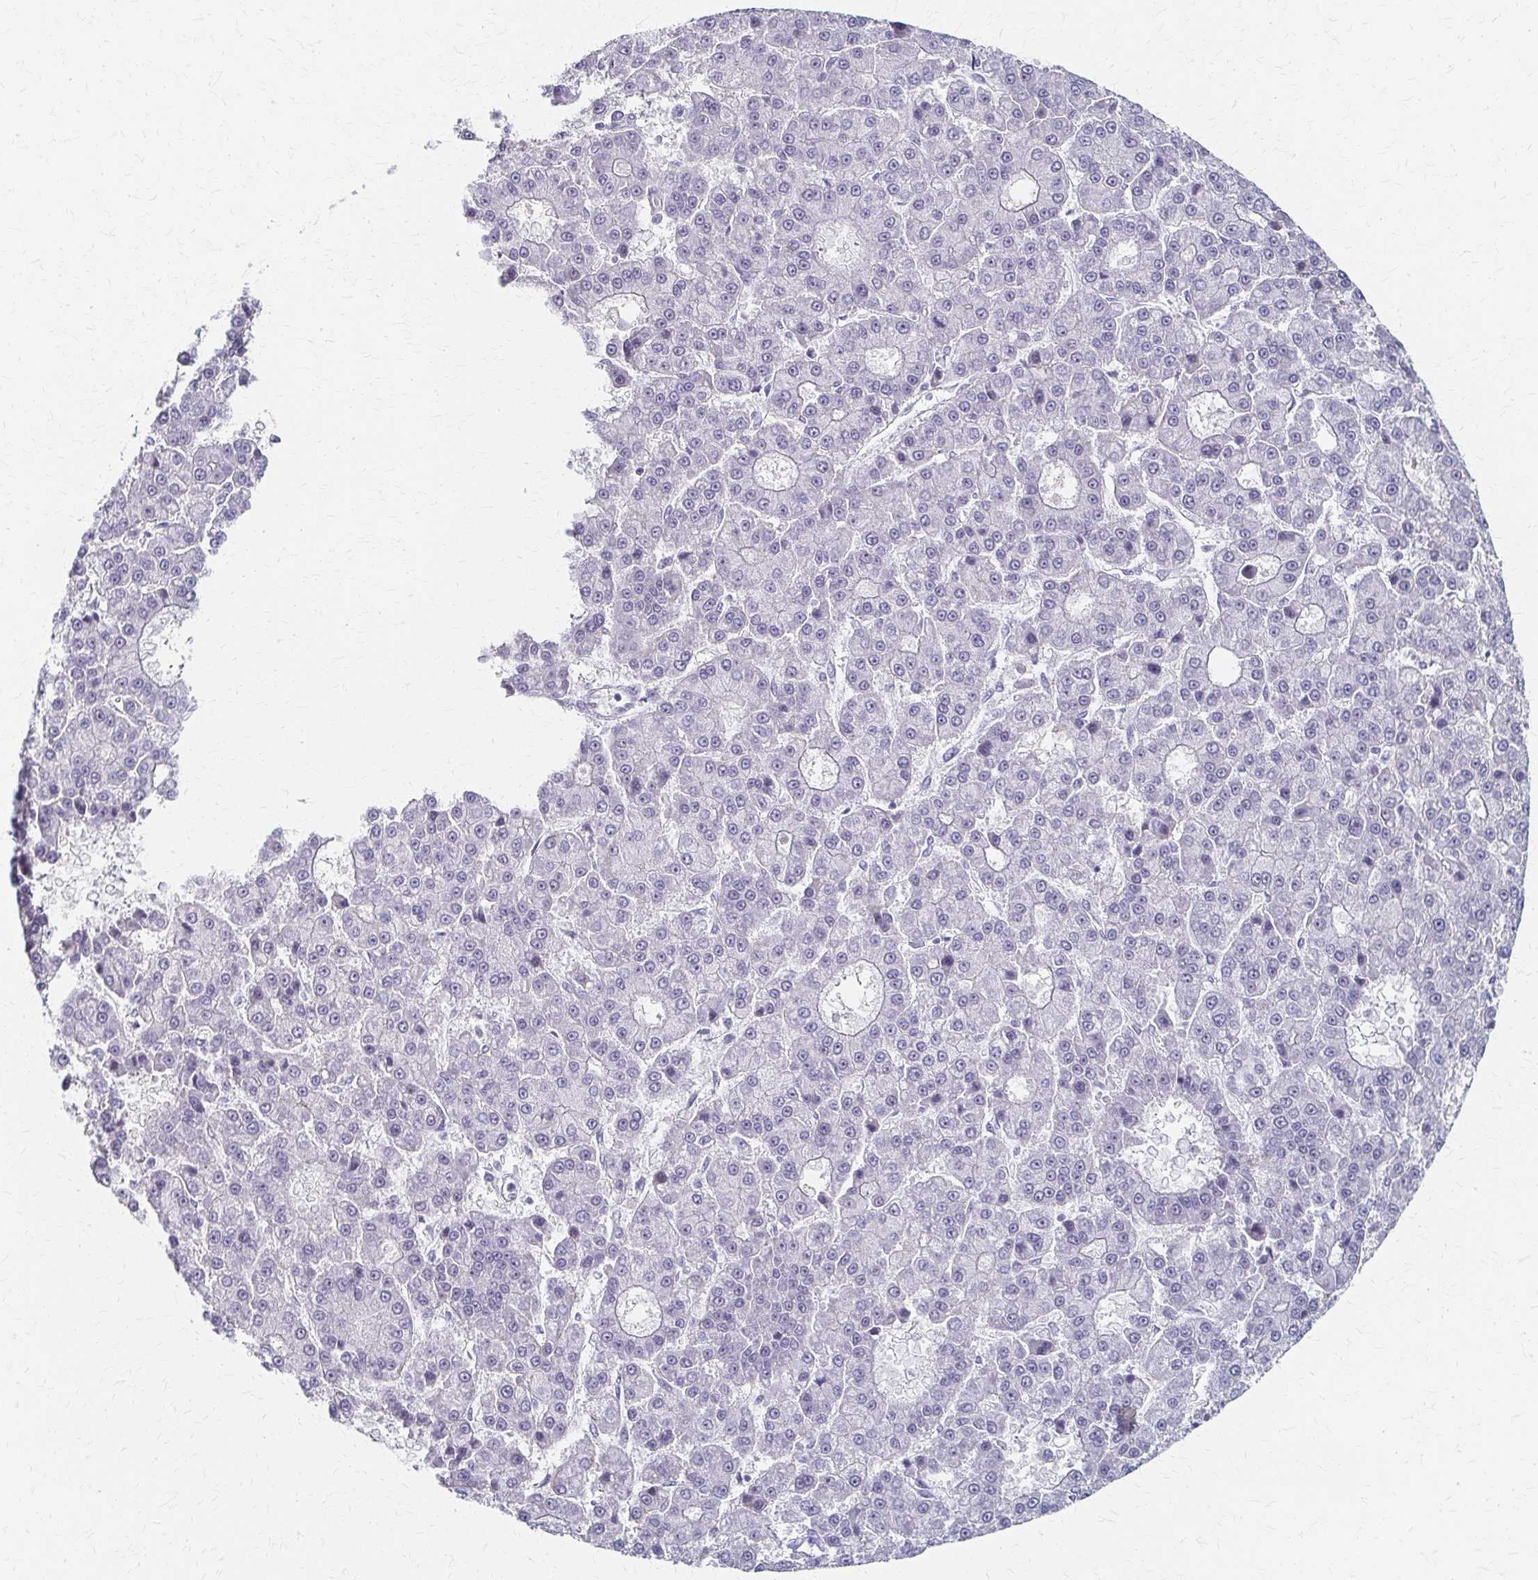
{"staining": {"intensity": "negative", "quantity": "none", "location": "none"}, "tissue": "liver cancer", "cell_type": "Tumor cells", "image_type": "cancer", "snomed": [{"axis": "morphology", "description": "Carcinoma, Hepatocellular, NOS"}, {"axis": "topography", "description": "Liver"}], "caption": "The micrograph reveals no significant positivity in tumor cells of liver cancer. (Immunohistochemistry (ihc), brightfield microscopy, high magnification).", "gene": "PES1", "patient": {"sex": "male", "age": 70}}